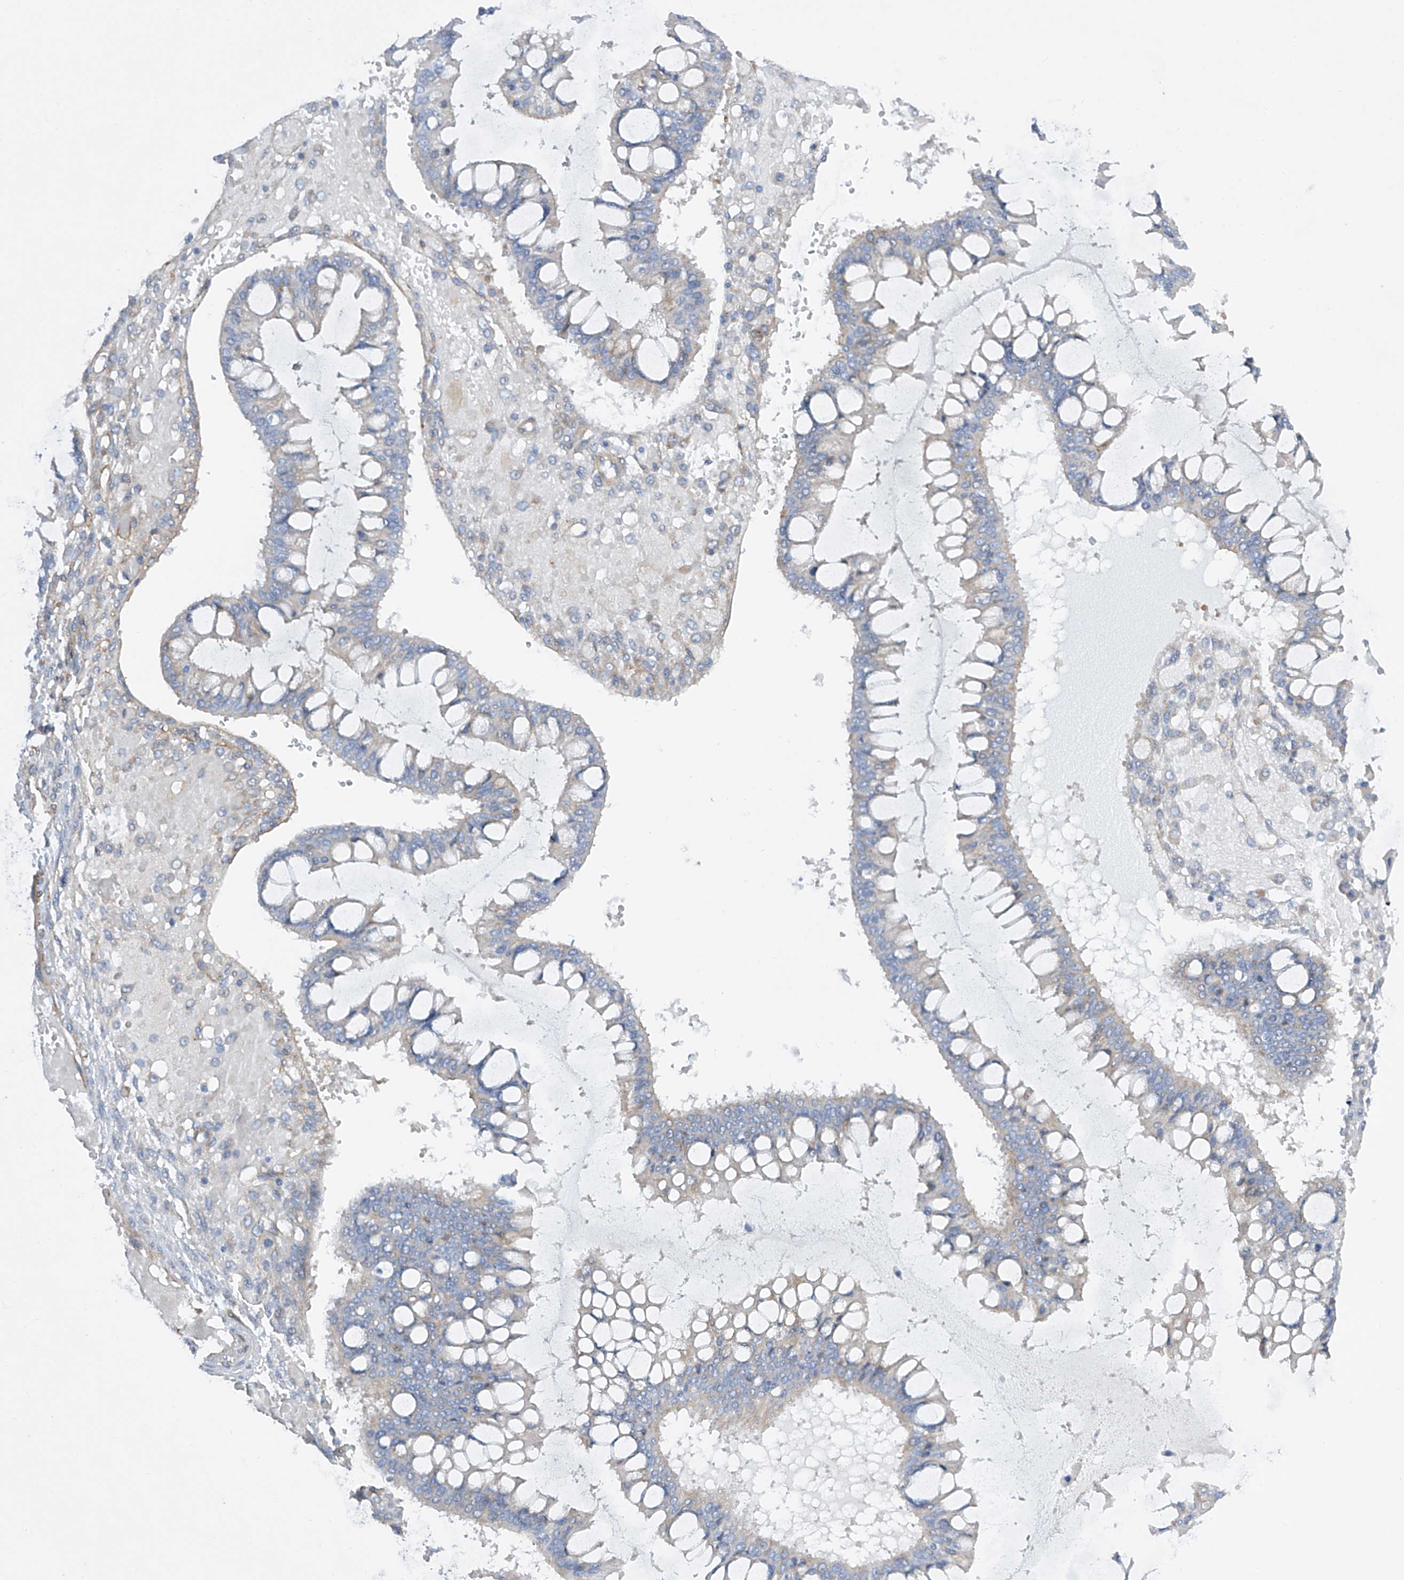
{"staining": {"intensity": "negative", "quantity": "none", "location": "none"}, "tissue": "ovarian cancer", "cell_type": "Tumor cells", "image_type": "cancer", "snomed": [{"axis": "morphology", "description": "Cystadenocarcinoma, mucinous, NOS"}, {"axis": "topography", "description": "Ovary"}], "caption": "A high-resolution micrograph shows immunohistochemistry (IHC) staining of ovarian mucinous cystadenocarcinoma, which shows no significant expression in tumor cells. Nuclei are stained in blue.", "gene": "LCA5", "patient": {"sex": "female", "age": 73}}